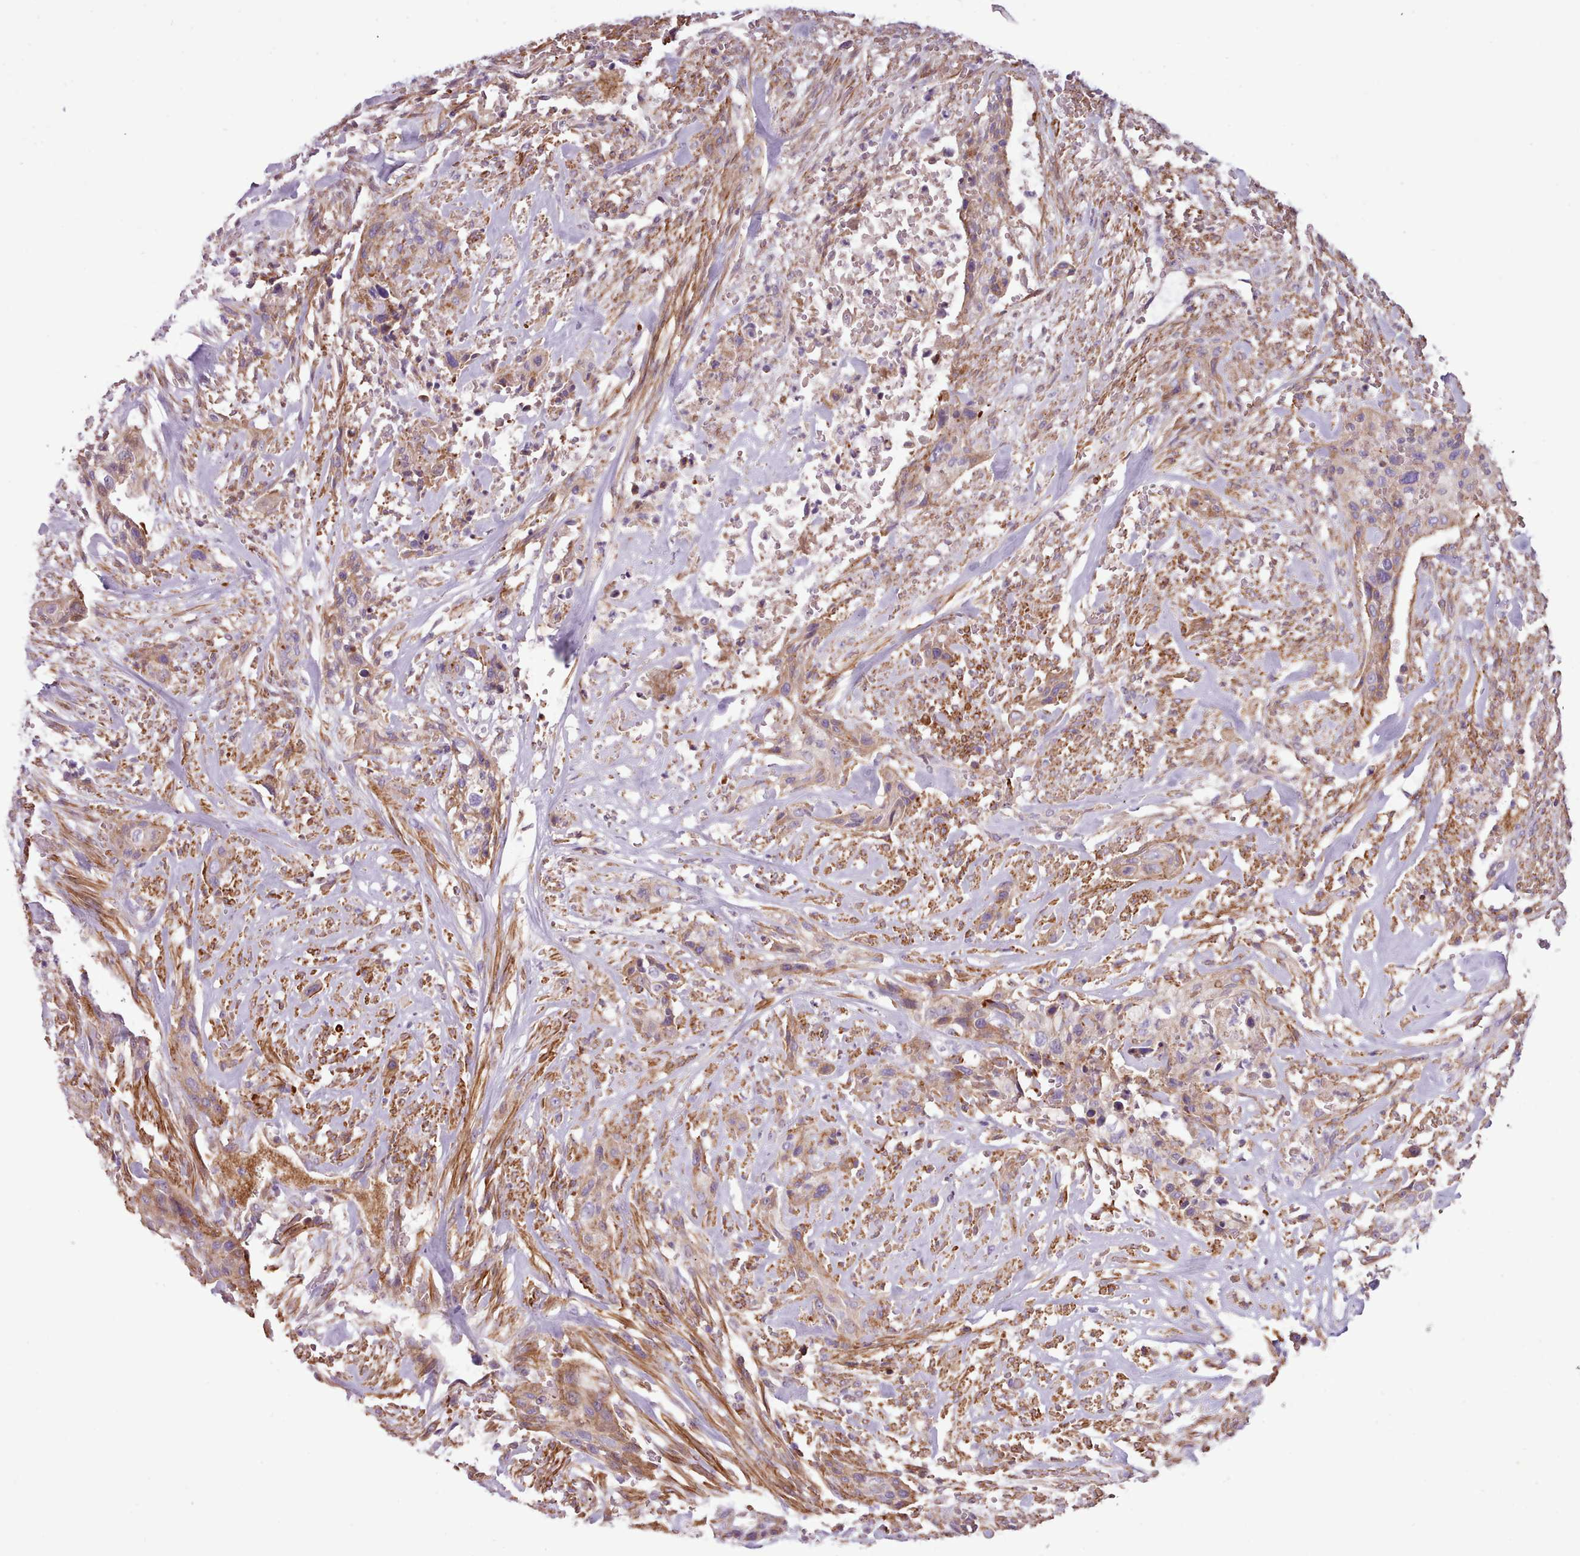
{"staining": {"intensity": "weak", "quantity": "<25%", "location": "cytoplasmic/membranous"}, "tissue": "urothelial cancer", "cell_type": "Tumor cells", "image_type": "cancer", "snomed": [{"axis": "morphology", "description": "Urothelial carcinoma, High grade"}, {"axis": "topography", "description": "Urinary bladder"}], "caption": "Tumor cells are negative for brown protein staining in urothelial cancer. Nuclei are stained in blue.", "gene": "TENT4B", "patient": {"sex": "male", "age": 35}}